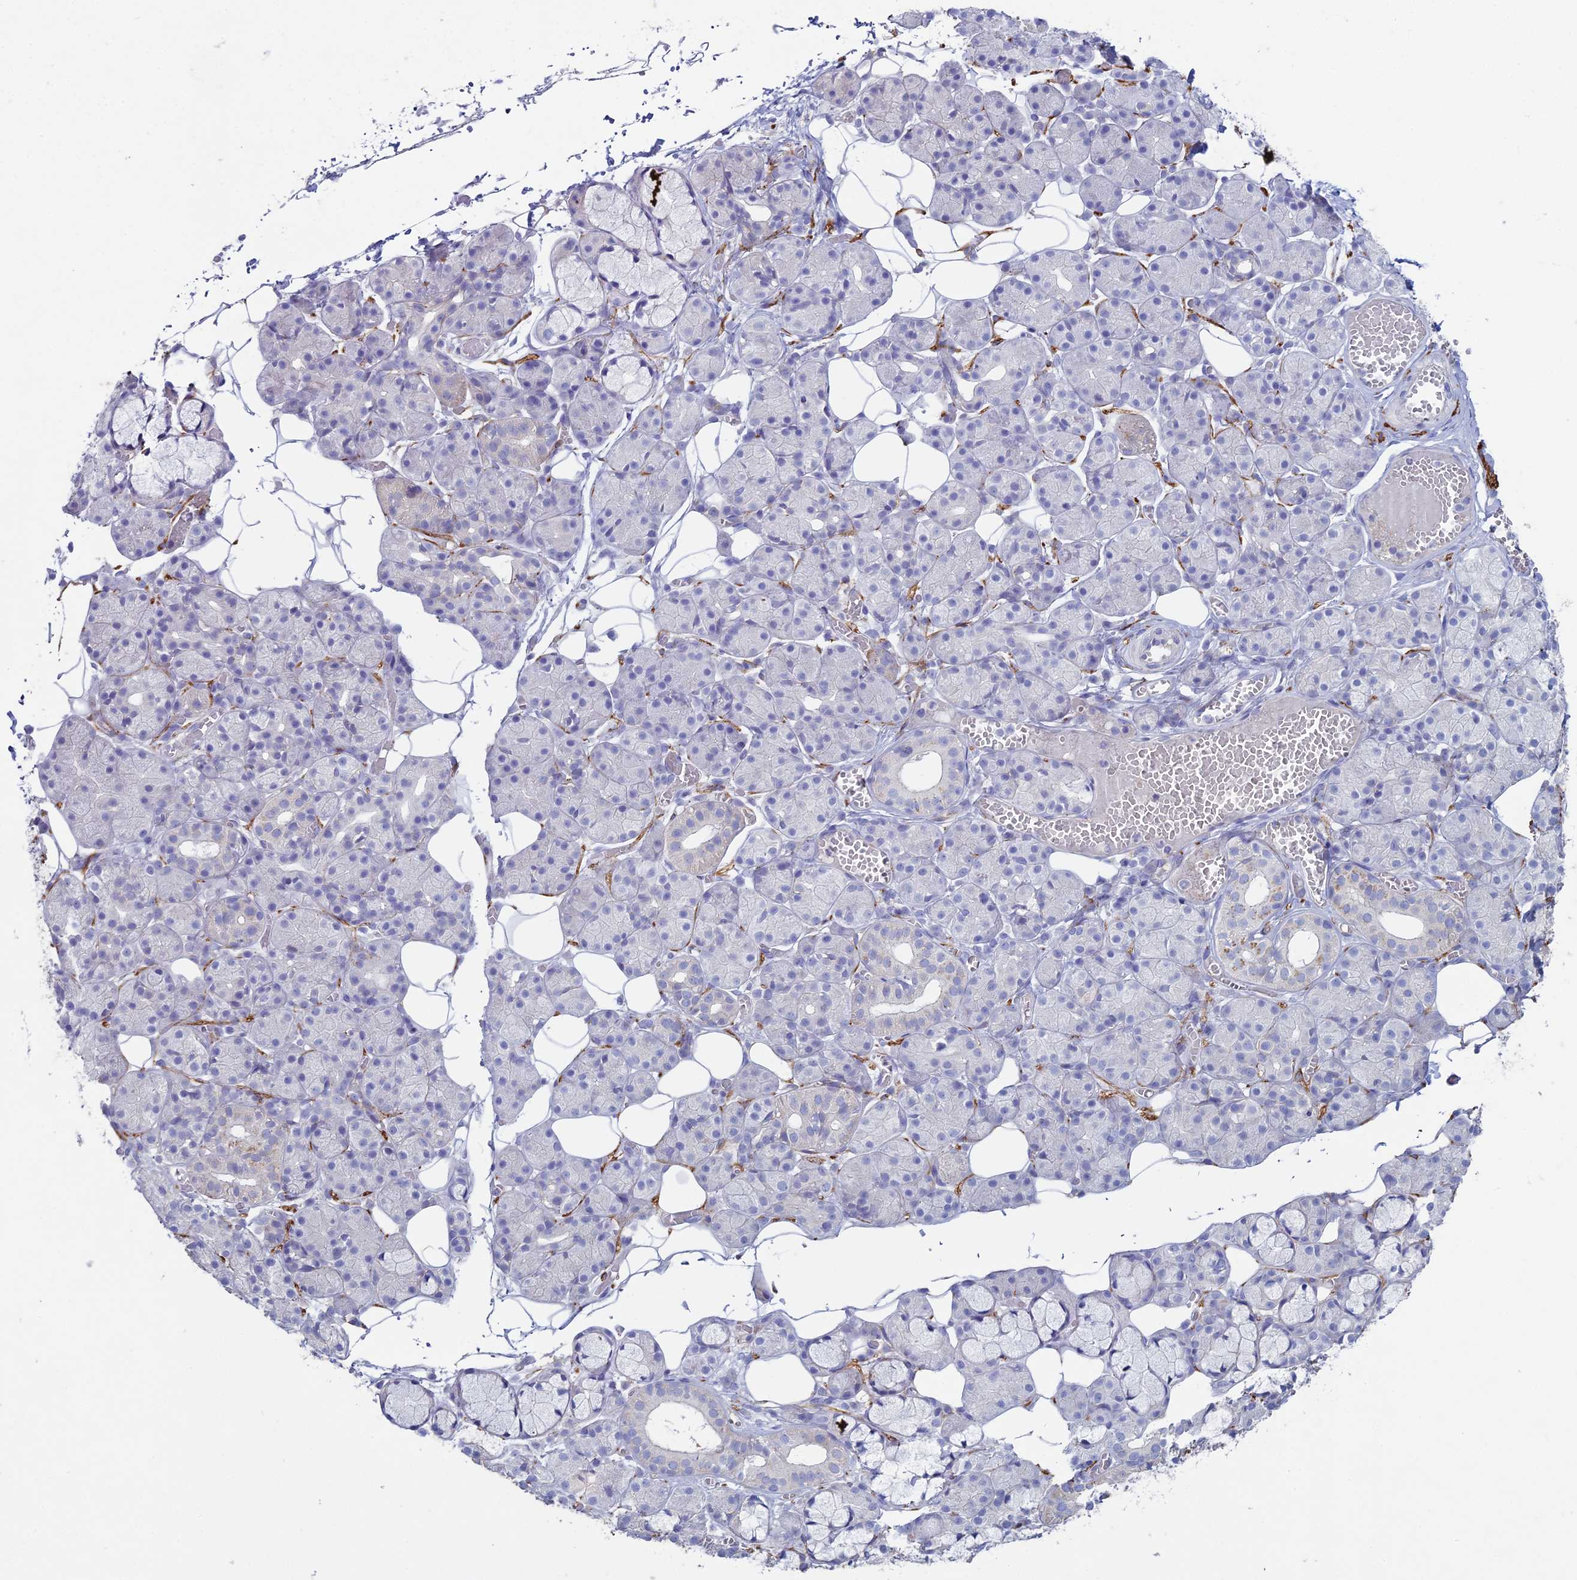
{"staining": {"intensity": "negative", "quantity": "none", "location": "none"}, "tissue": "salivary gland", "cell_type": "Glandular cells", "image_type": "normal", "snomed": [{"axis": "morphology", "description": "Normal tissue, NOS"}, {"axis": "topography", "description": "Salivary gland"}], "caption": "This is a micrograph of immunohistochemistry (IHC) staining of normal salivary gland, which shows no positivity in glandular cells.", "gene": "NCAM1", "patient": {"sex": "male", "age": 63}}